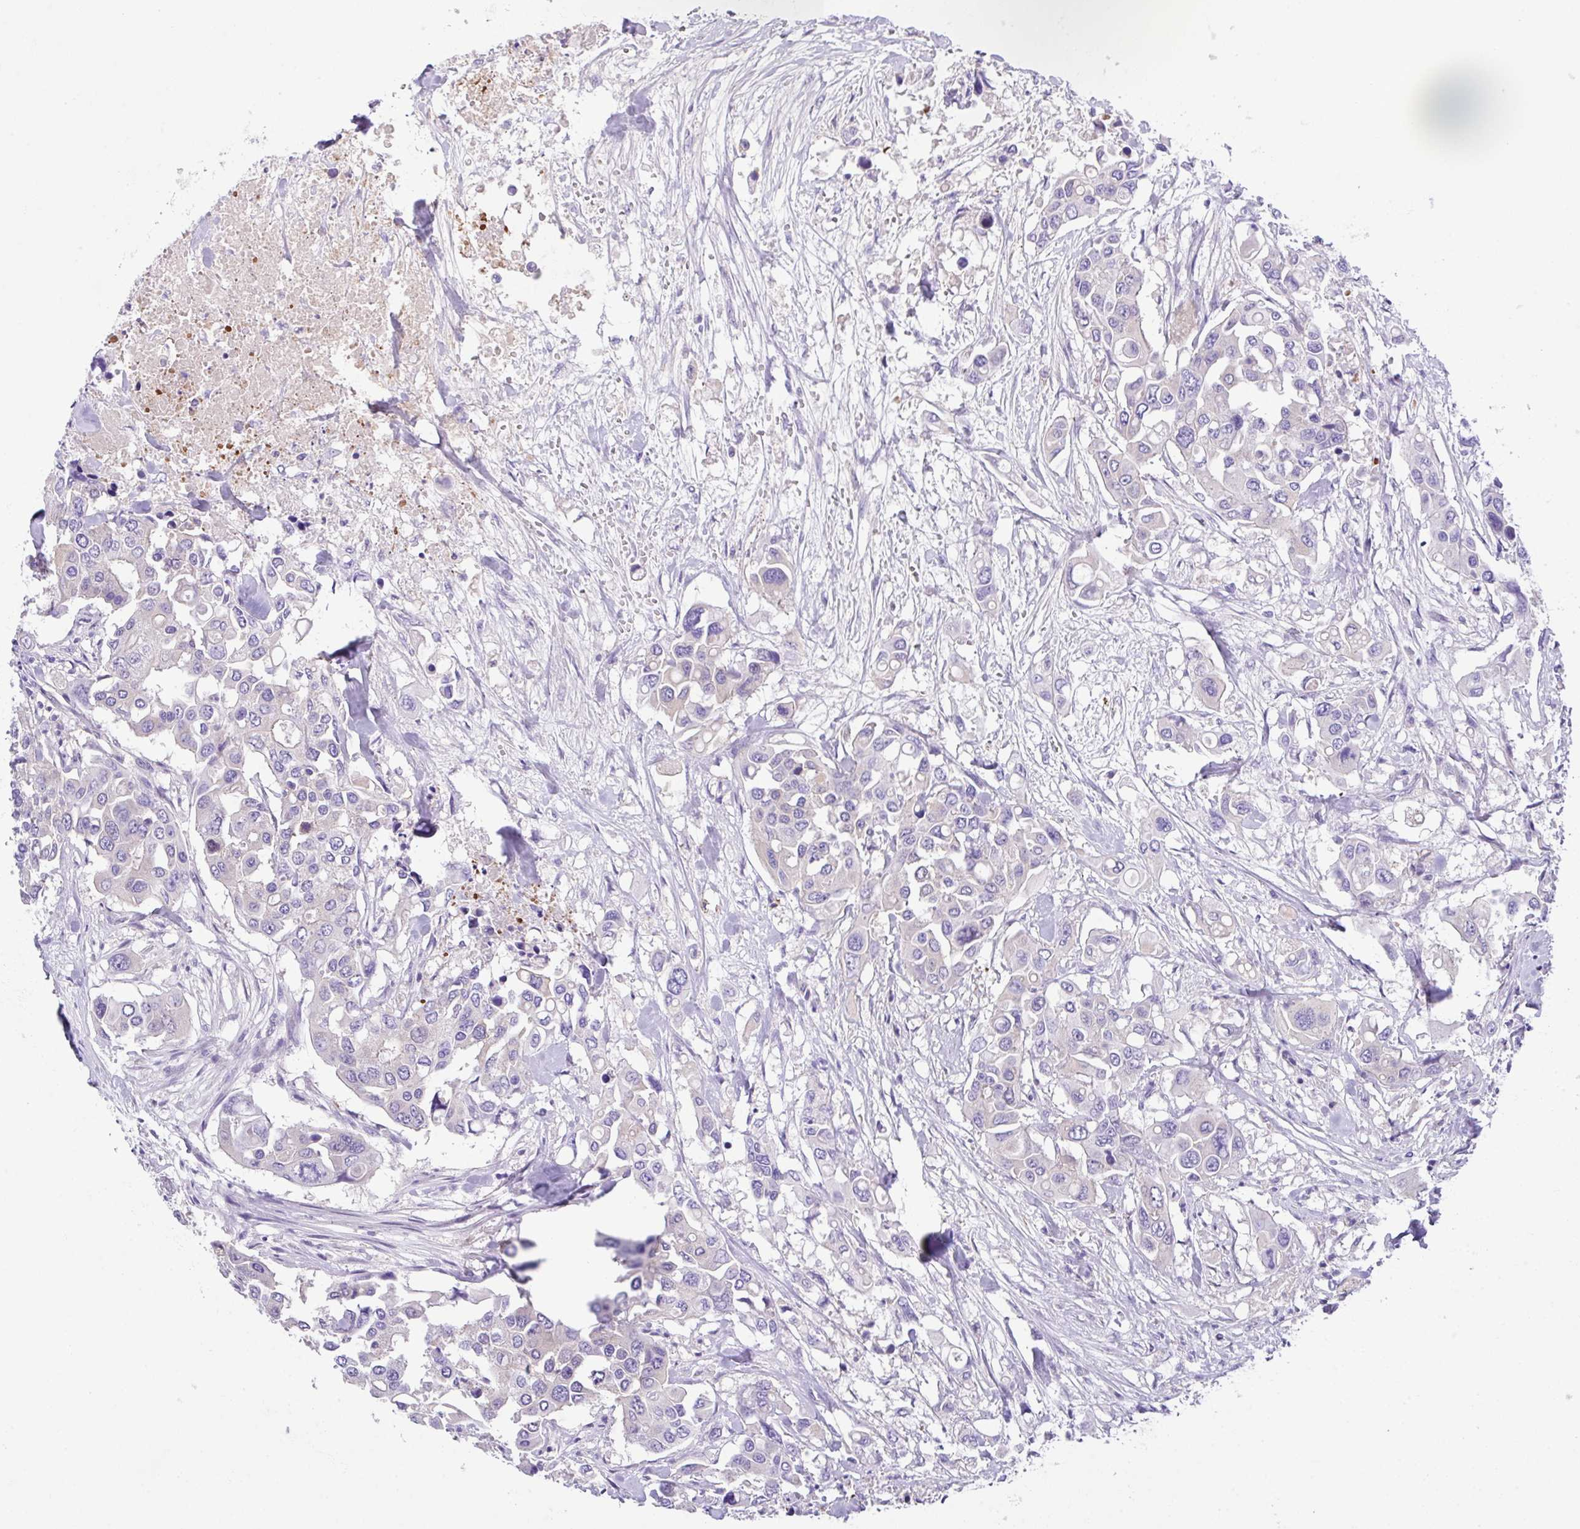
{"staining": {"intensity": "negative", "quantity": "none", "location": "none"}, "tissue": "colorectal cancer", "cell_type": "Tumor cells", "image_type": "cancer", "snomed": [{"axis": "morphology", "description": "Adenocarcinoma, NOS"}, {"axis": "topography", "description": "Colon"}], "caption": "There is no significant positivity in tumor cells of colorectal cancer. Nuclei are stained in blue.", "gene": "DNAL1", "patient": {"sex": "male", "age": 77}}